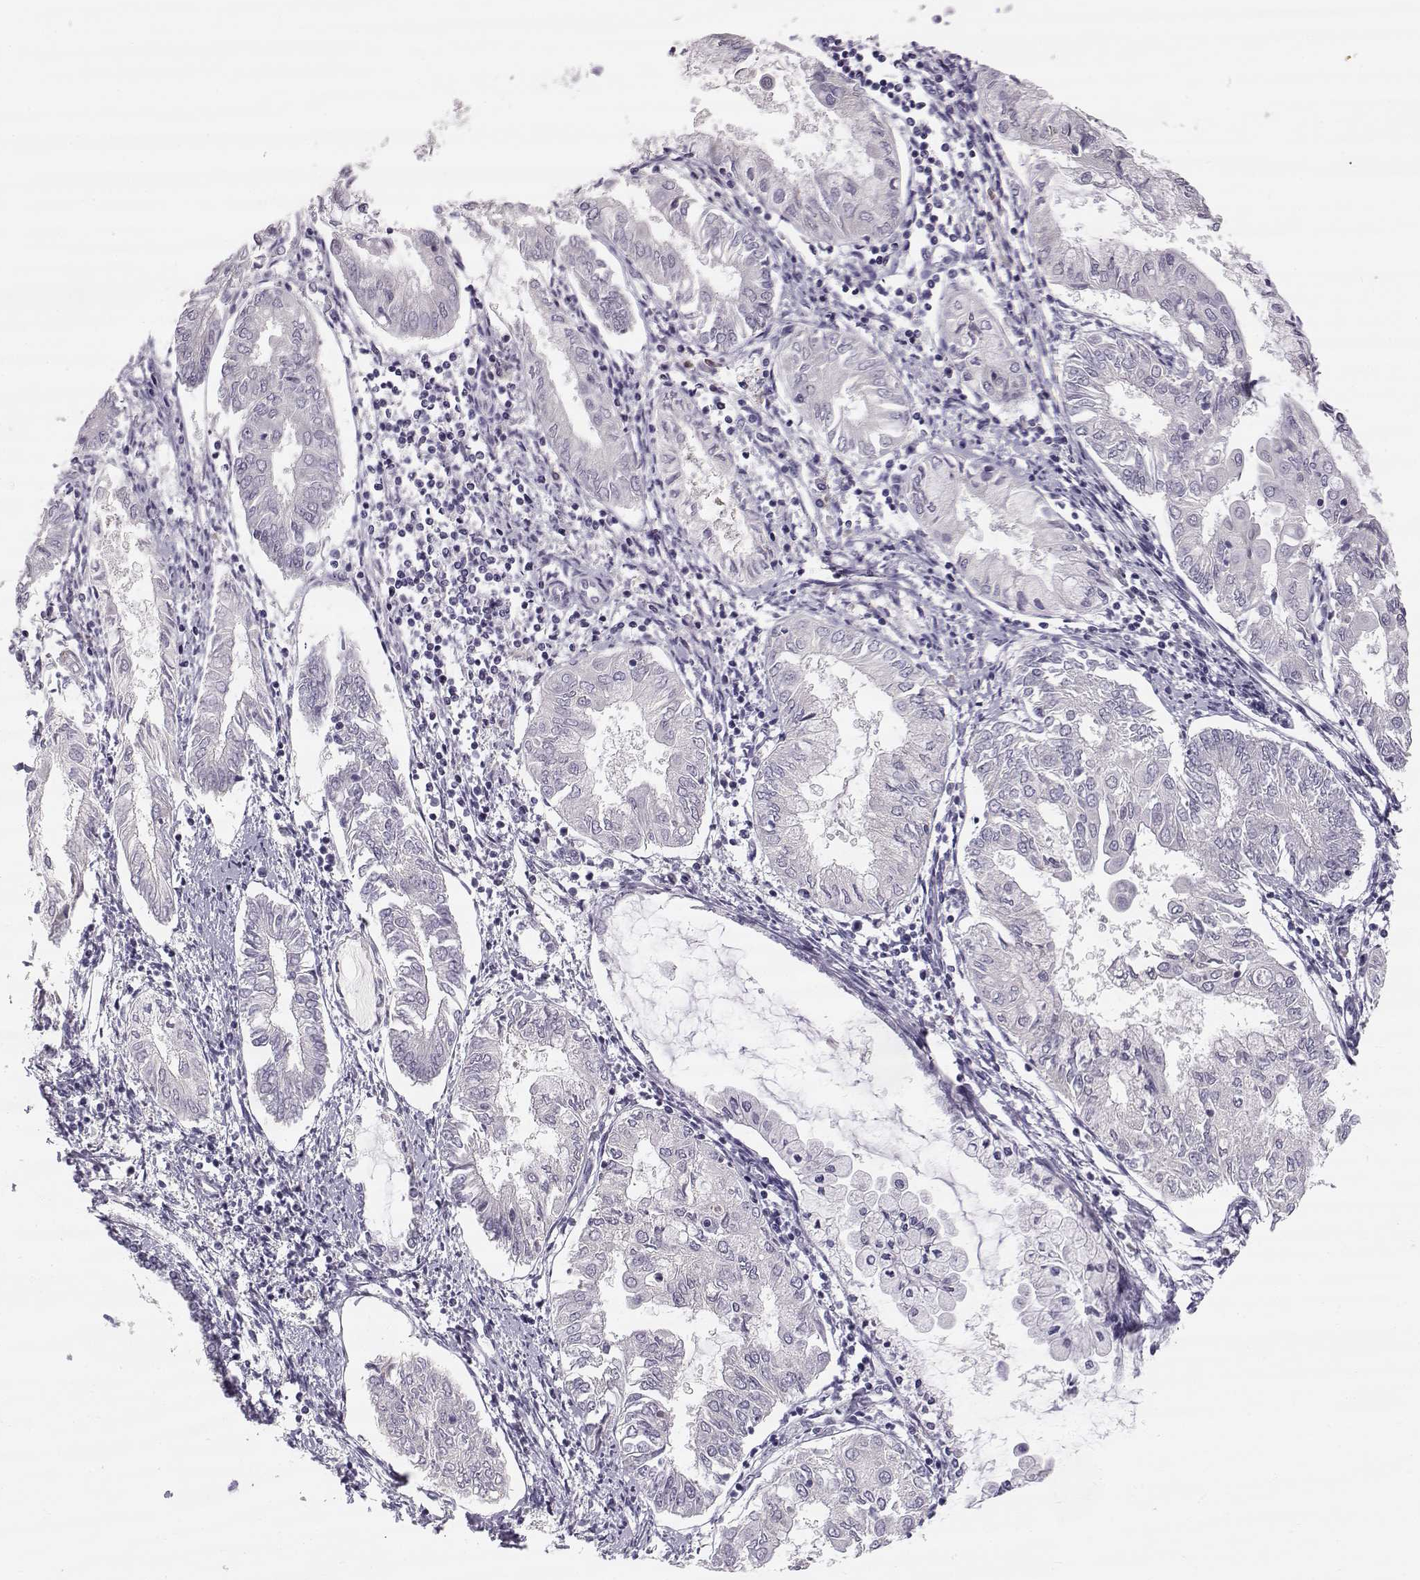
{"staining": {"intensity": "negative", "quantity": "none", "location": "none"}, "tissue": "endometrial cancer", "cell_type": "Tumor cells", "image_type": "cancer", "snomed": [{"axis": "morphology", "description": "Adenocarcinoma, NOS"}, {"axis": "topography", "description": "Endometrium"}], "caption": "Image shows no significant protein staining in tumor cells of adenocarcinoma (endometrial). The staining was performed using DAB (3,3'-diaminobenzidine) to visualize the protein expression in brown, while the nuclei were stained in blue with hematoxylin (Magnification: 20x).", "gene": "ACSL6", "patient": {"sex": "female", "age": 68}}